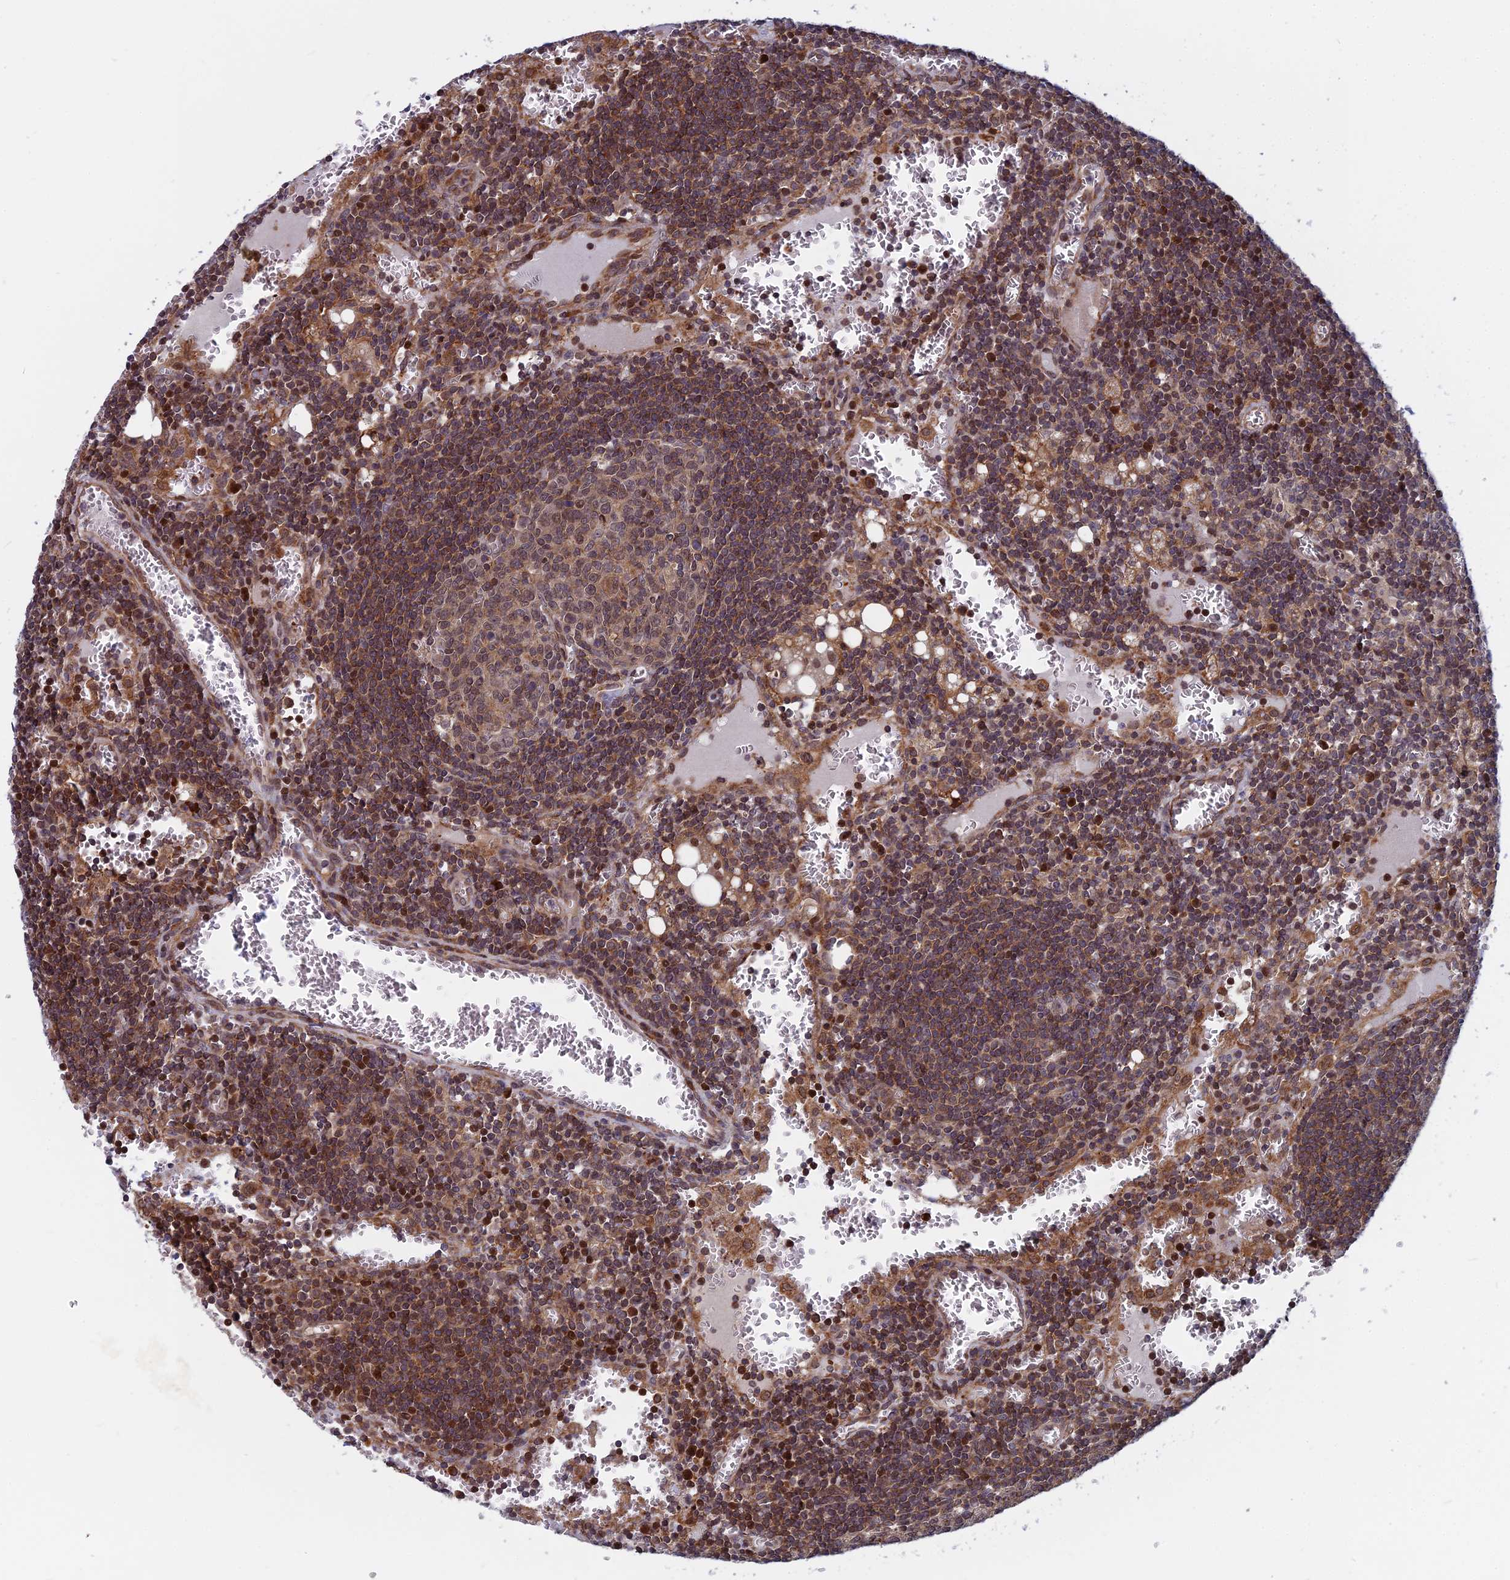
{"staining": {"intensity": "moderate", "quantity": "<25%", "location": "cytoplasmic/membranous,nuclear"}, "tissue": "lymph node", "cell_type": "Germinal center cells", "image_type": "normal", "snomed": [{"axis": "morphology", "description": "Normal tissue, NOS"}, {"axis": "topography", "description": "Lymph node"}], "caption": "A brown stain labels moderate cytoplasmic/membranous,nuclear positivity of a protein in germinal center cells of benign human lymph node.", "gene": "COMMD2", "patient": {"sex": "female", "age": 73}}